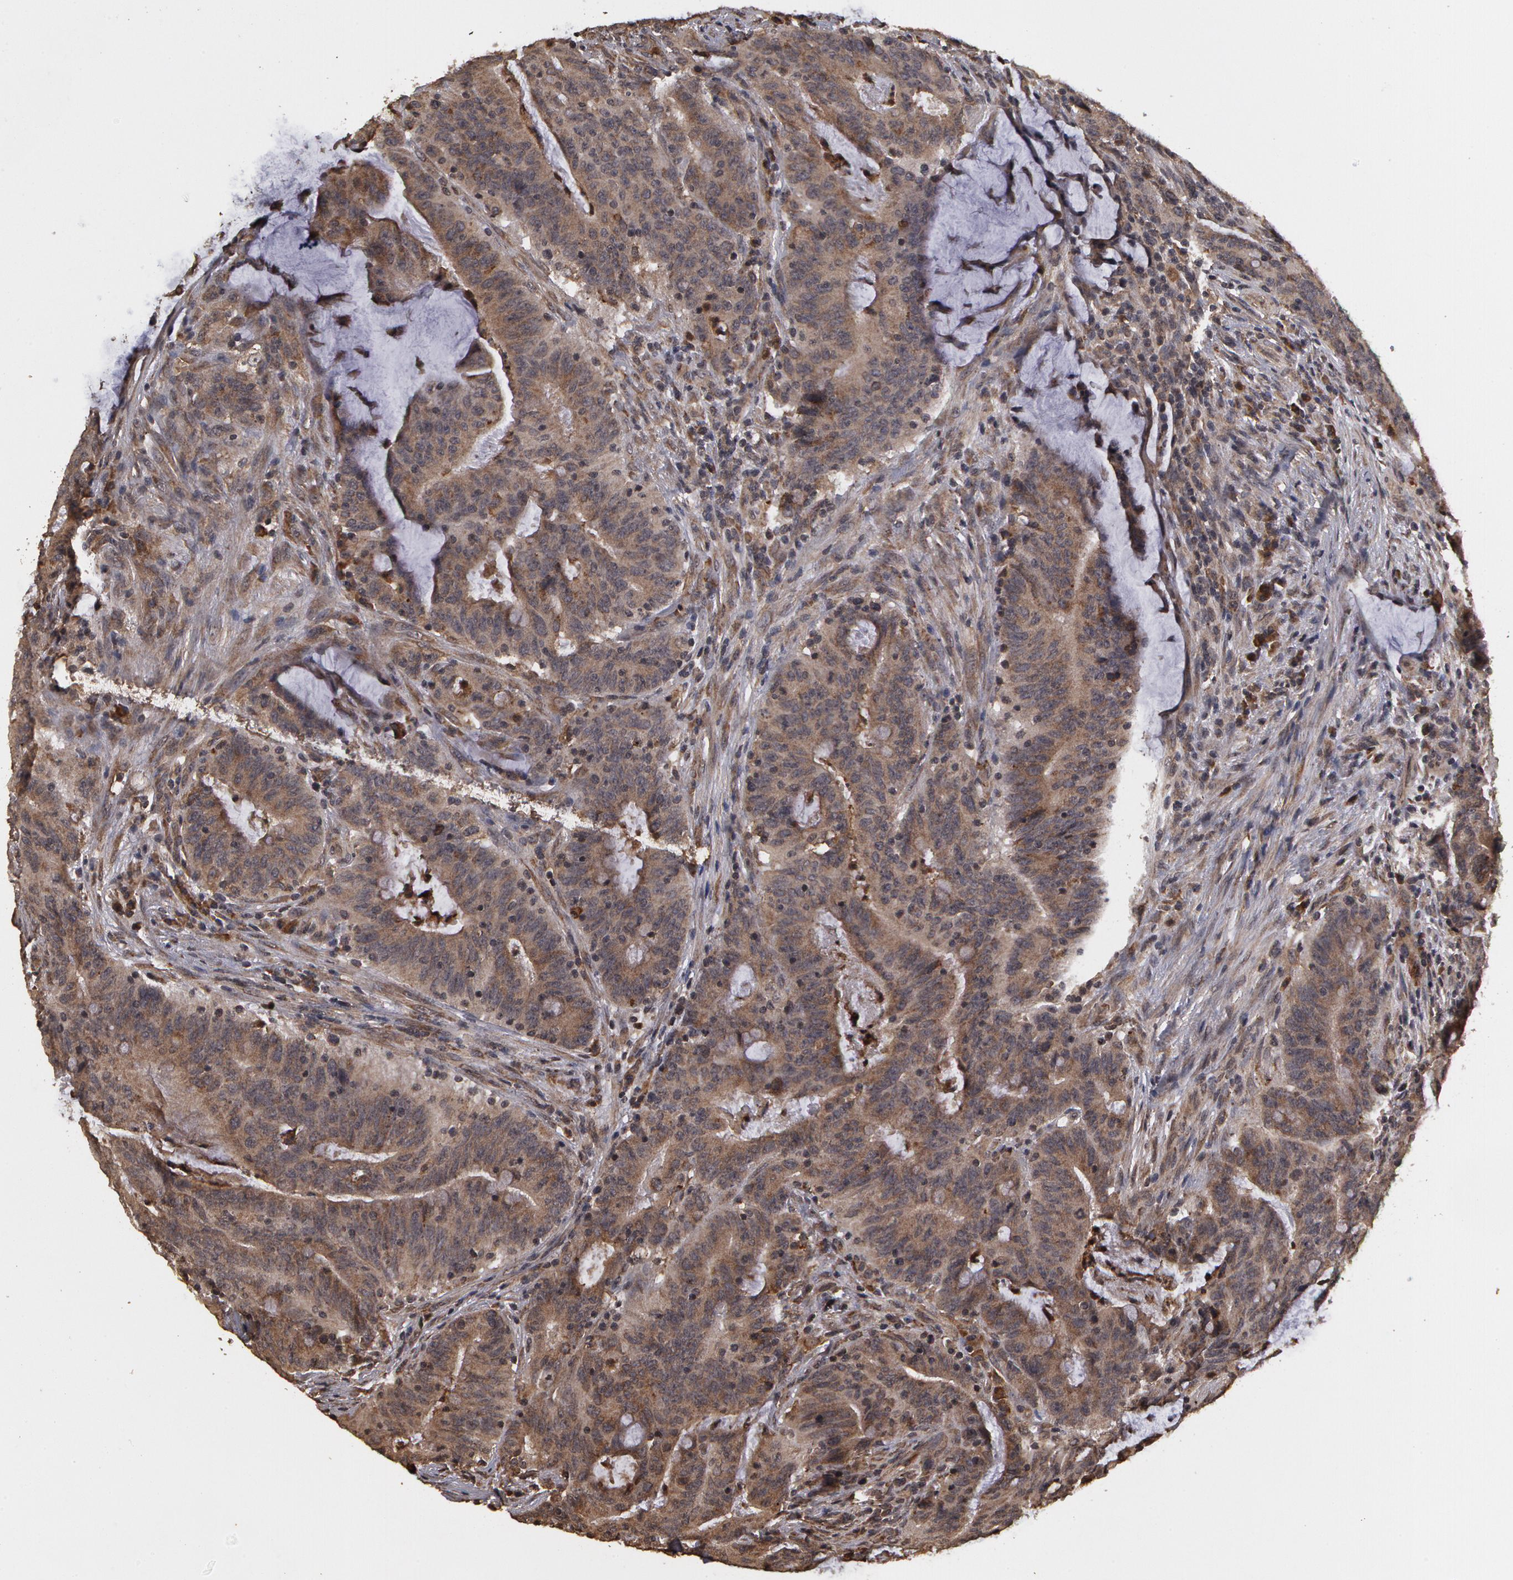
{"staining": {"intensity": "weak", "quantity": "25%-75%", "location": "cytoplasmic/membranous"}, "tissue": "colorectal cancer", "cell_type": "Tumor cells", "image_type": "cancer", "snomed": [{"axis": "morphology", "description": "Adenocarcinoma, NOS"}, {"axis": "topography", "description": "Colon"}], "caption": "Immunohistochemical staining of colorectal cancer (adenocarcinoma) shows weak cytoplasmic/membranous protein positivity in approximately 25%-75% of tumor cells. (DAB (3,3'-diaminobenzidine) IHC, brown staining for protein, blue staining for nuclei).", "gene": "CALR", "patient": {"sex": "male", "age": 54}}